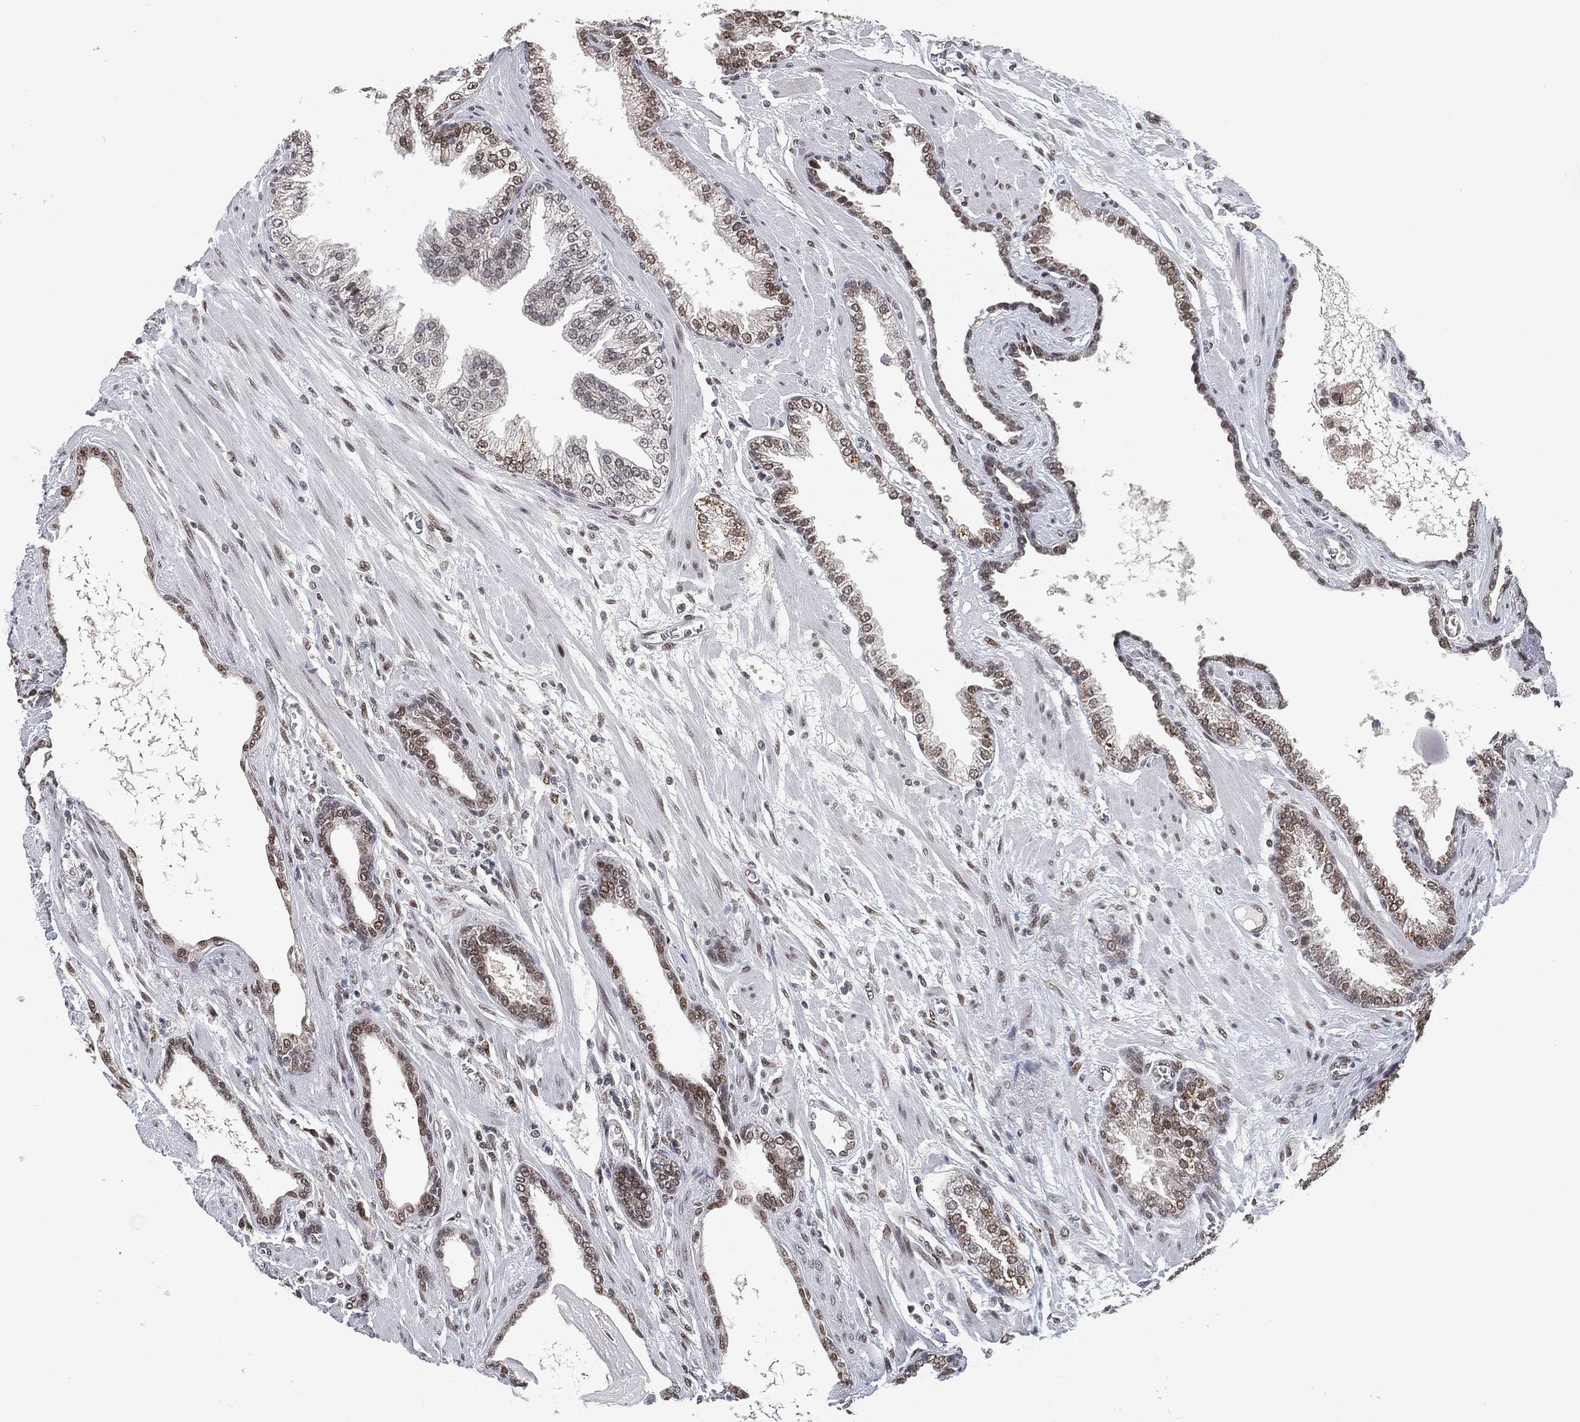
{"staining": {"intensity": "weak", "quantity": ">75%", "location": "nuclear"}, "tissue": "prostate cancer", "cell_type": "Tumor cells", "image_type": "cancer", "snomed": [{"axis": "morphology", "description": "Adenocarcinoma, Low grade"}, {"axis": "topography", "description": "Prostate"}], "caption": "The histopathology image displays a brown stain indicating the presence of a protein in the nuclear of tumor cells in prostate cancer (low-grade adenocarcinoma). (Brightfield microscopy of DAB IHC at high magnification).", "gene": "YLPM1", "patient": {"sex": "male", "age": 69}}